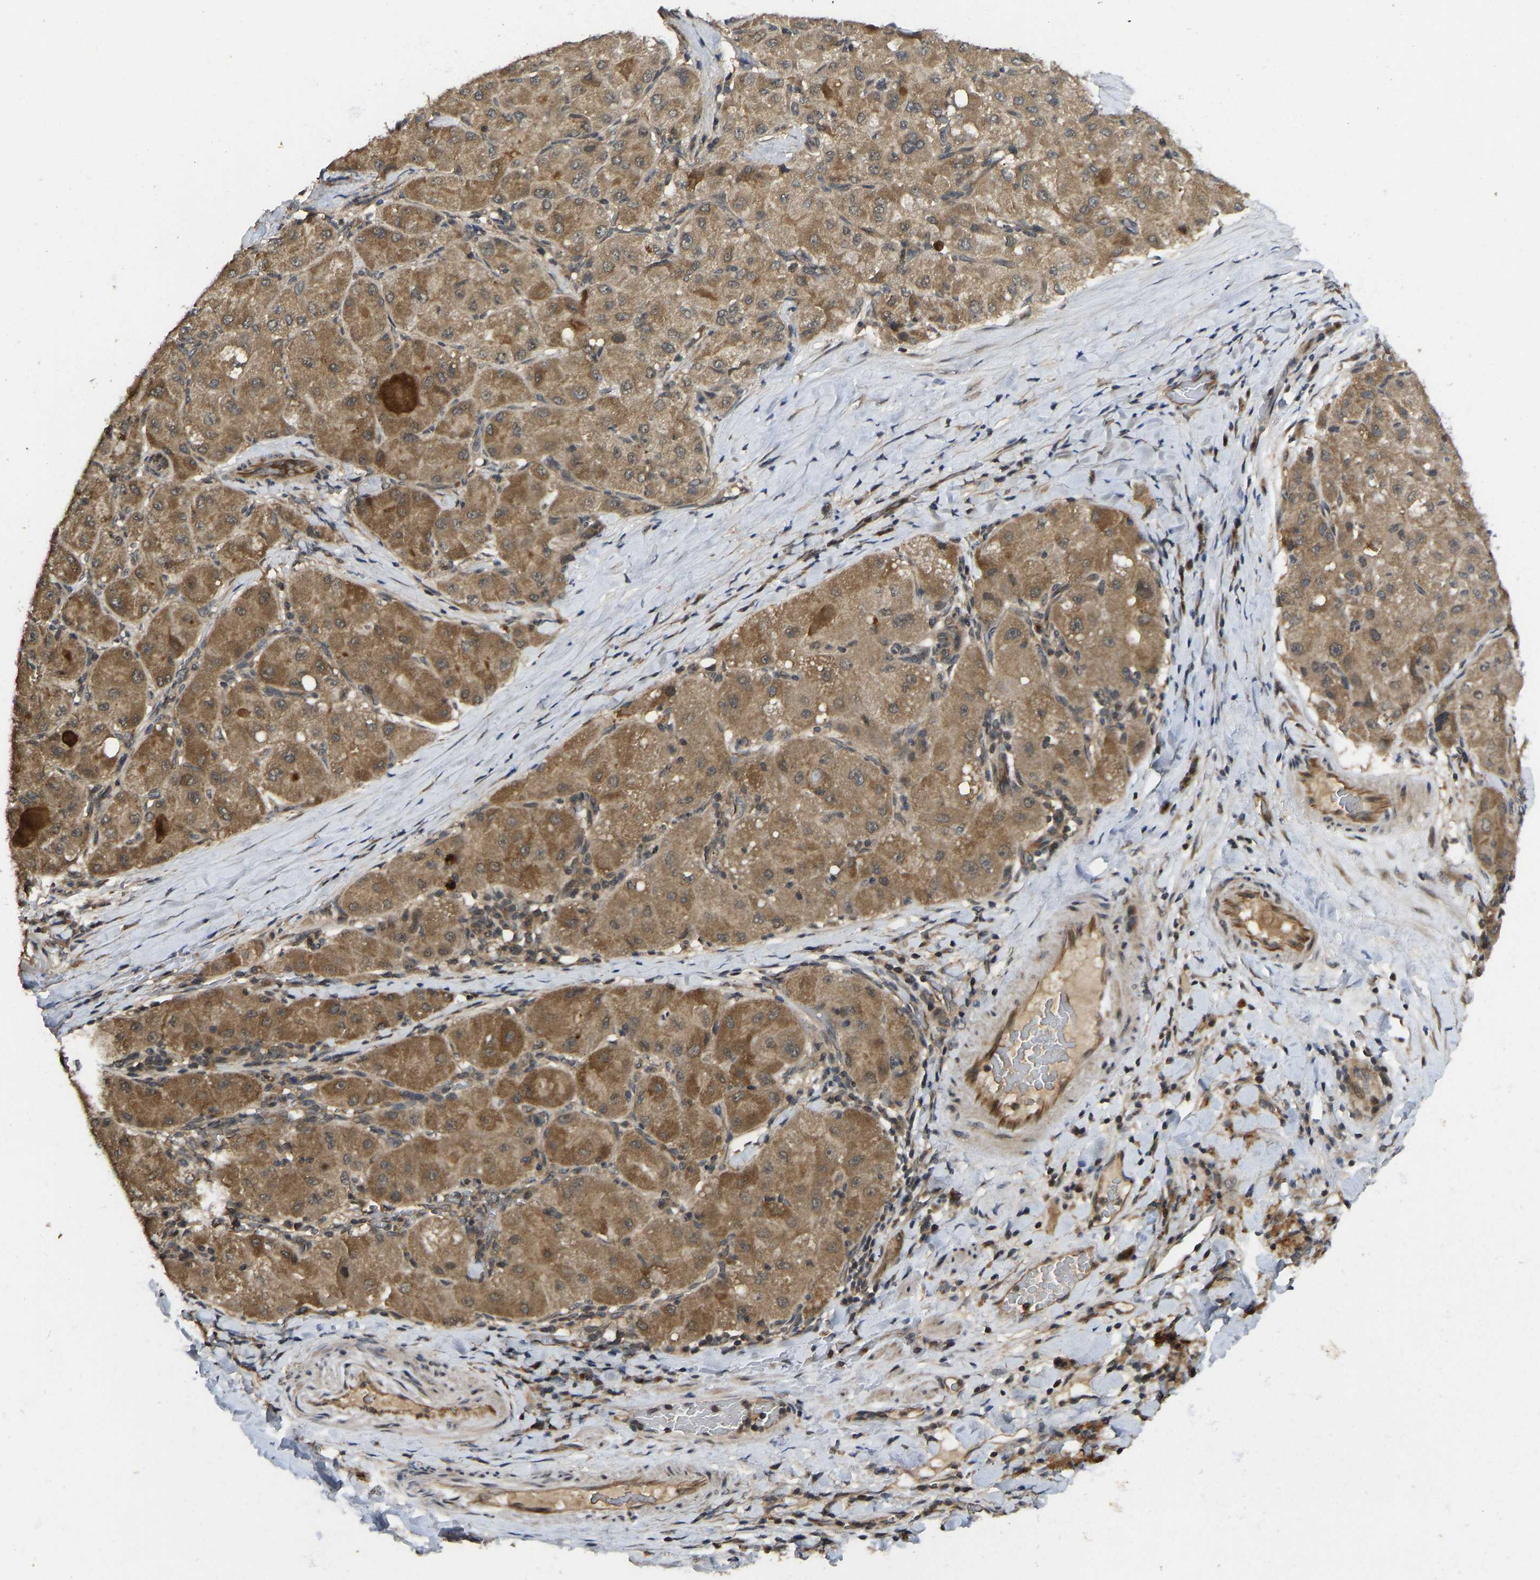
{"staining": {"intensity": "moderate", "quantity": ">75%", "location": "cytoplasmic/membranous"}, "tissue": "liver cancer", "cell_type": "Tumor cells", "image_type": "cancer", "snomed": [{"axis": "morphology", "description": "Carcinoma, Hepatocellular, NOS"}, {"axis": "topography", "description": "Liver"}], "caption": "DAB immunohistochemical staining of human liver cancer (hepatocellular carcinoma) shows moderate cytoplasmic/membranous protein staining in about >75% of tumor cells. The protein of interest is shown in brown color, while the nuclei are stained blue.", "gene": "NDRG3", "patient": {"sex": "male", "age": 80}}